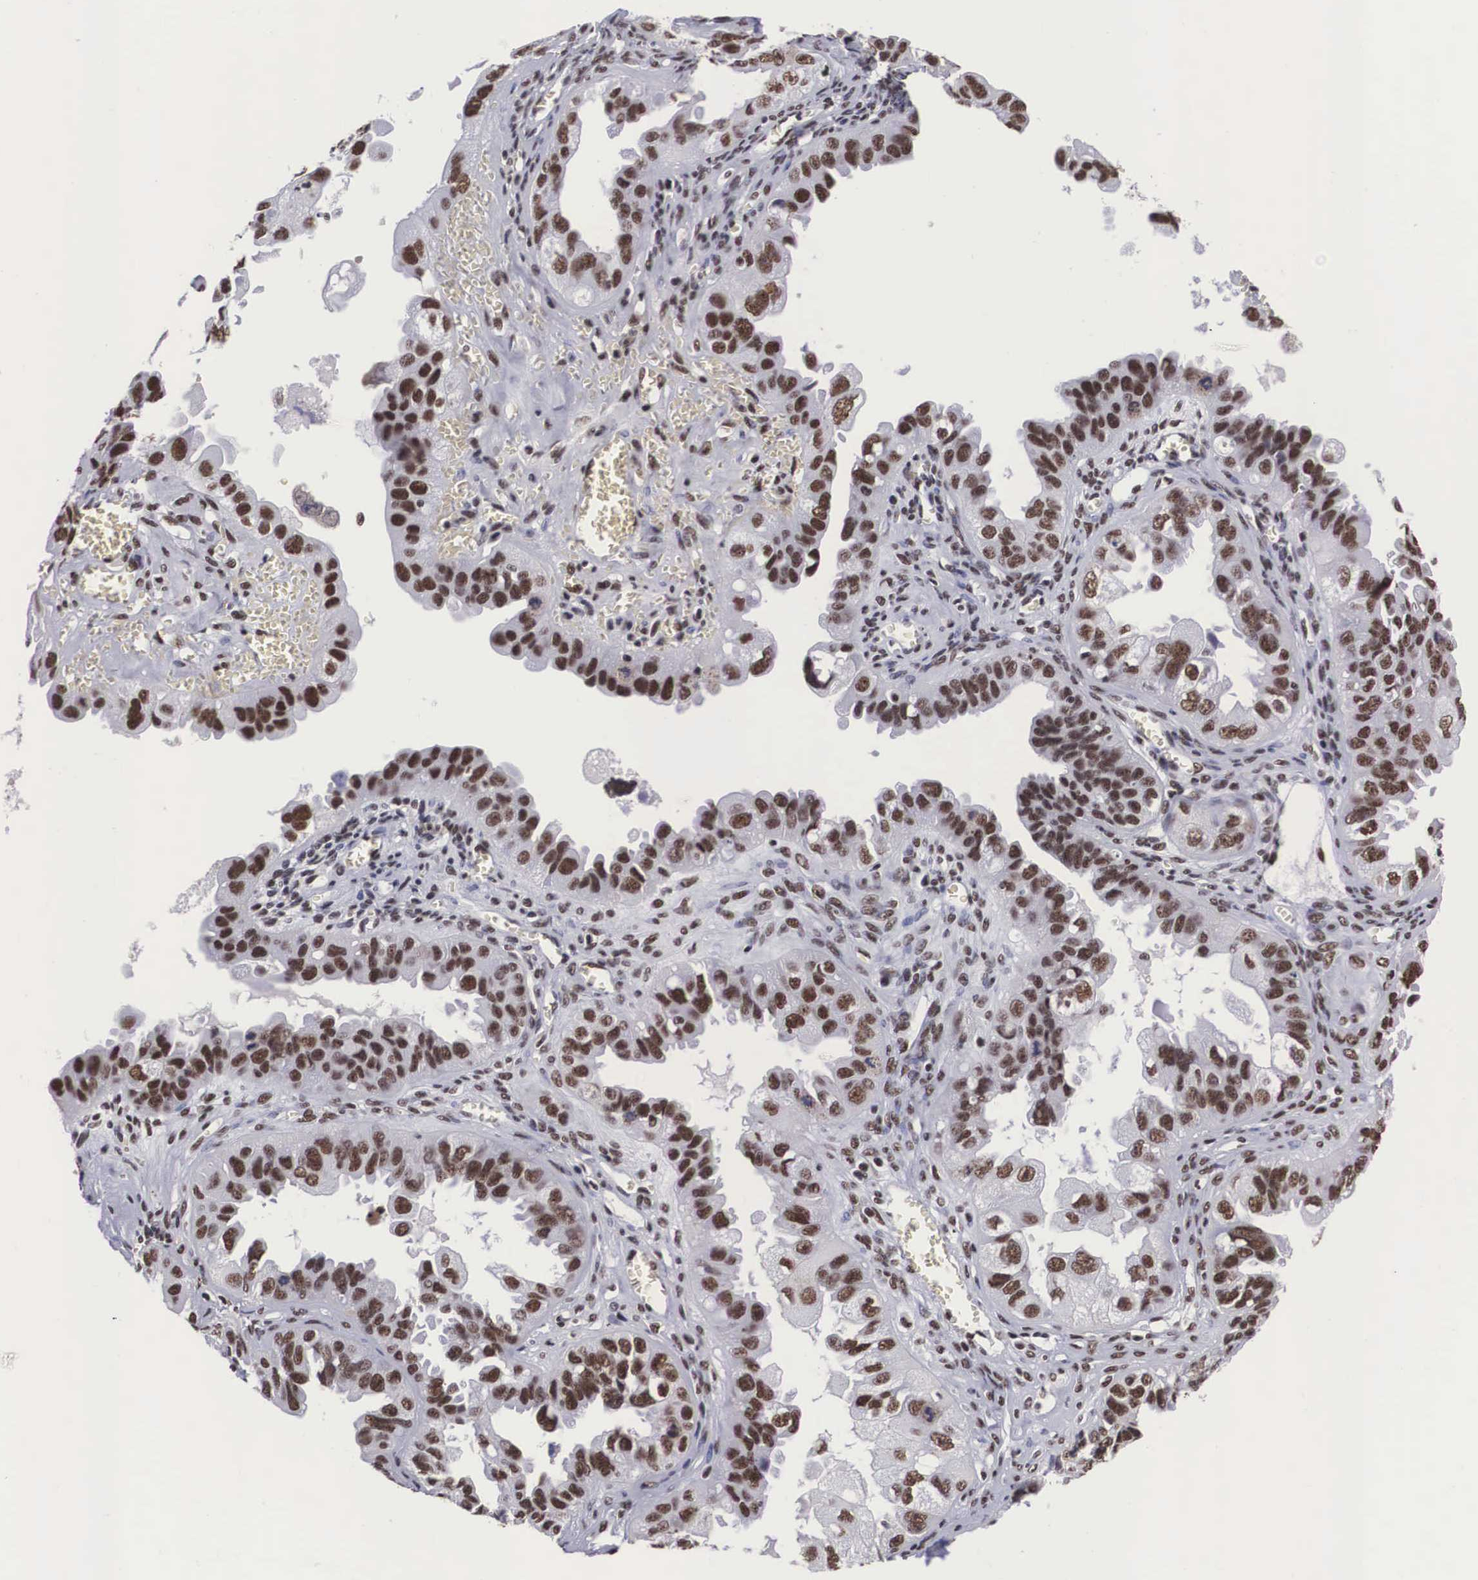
{"staining": {"intensity": "moderate", "quantity": ">75%", "location": "nuclear"}, "tissue": "ovarian cancer", "cell_type": "Tumor cells", "image_type": "cancer", "snomed": [{"axis": "morphology", "description": "Carcinoma, endometroid"}, {"axis": "topography", "description": "Ovary"}], "caption": "Tumor cells reveal medium levels of moderate nuclear expression in about >75% of cells in human ovarian endometroid carcinoma.", "gene": "SF3A1", "patient": {"sex": "female", "age": 85}}